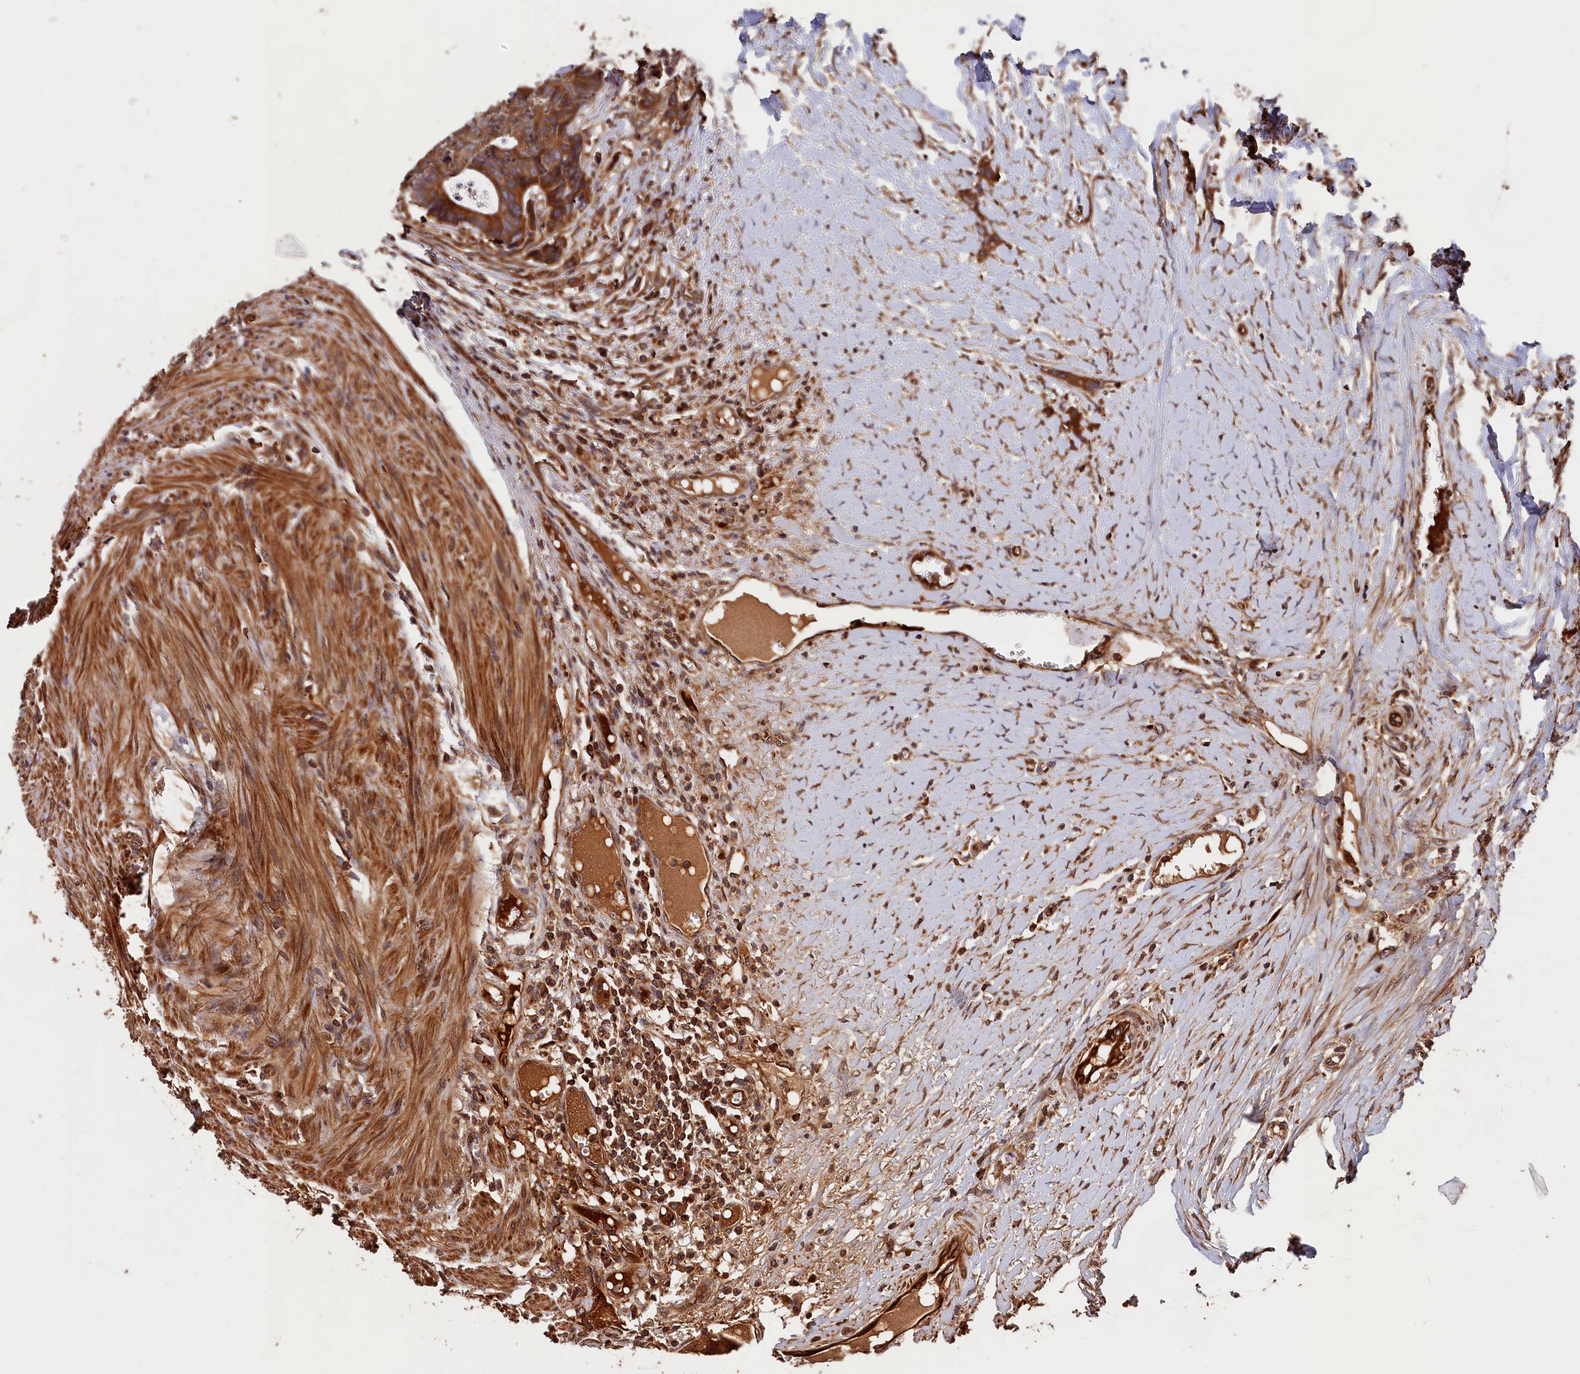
{"staining": {"intensity": "strong", "quantity": ">75%", "location": "cytoplasmic/membranous"}, "tissue": "colorectal cancer", "cell_type": "Tumor cells", "image_type": "cancer", "snomed": [{"axis": "morphology", "description": "Adenocarcinoma, NOS"}, {"axis": "topography", "description": "Colon"}], "caption": "High-power microscopy captured an immunohistochemistry (IHC) photomicrograph of colorectal adenocarcinoma, revealing strong cytoplasmic/membranous staining in about >75% of tumor cells.", "gene": "HMOX2", "patient": {"sex": "female", "age": 57}}